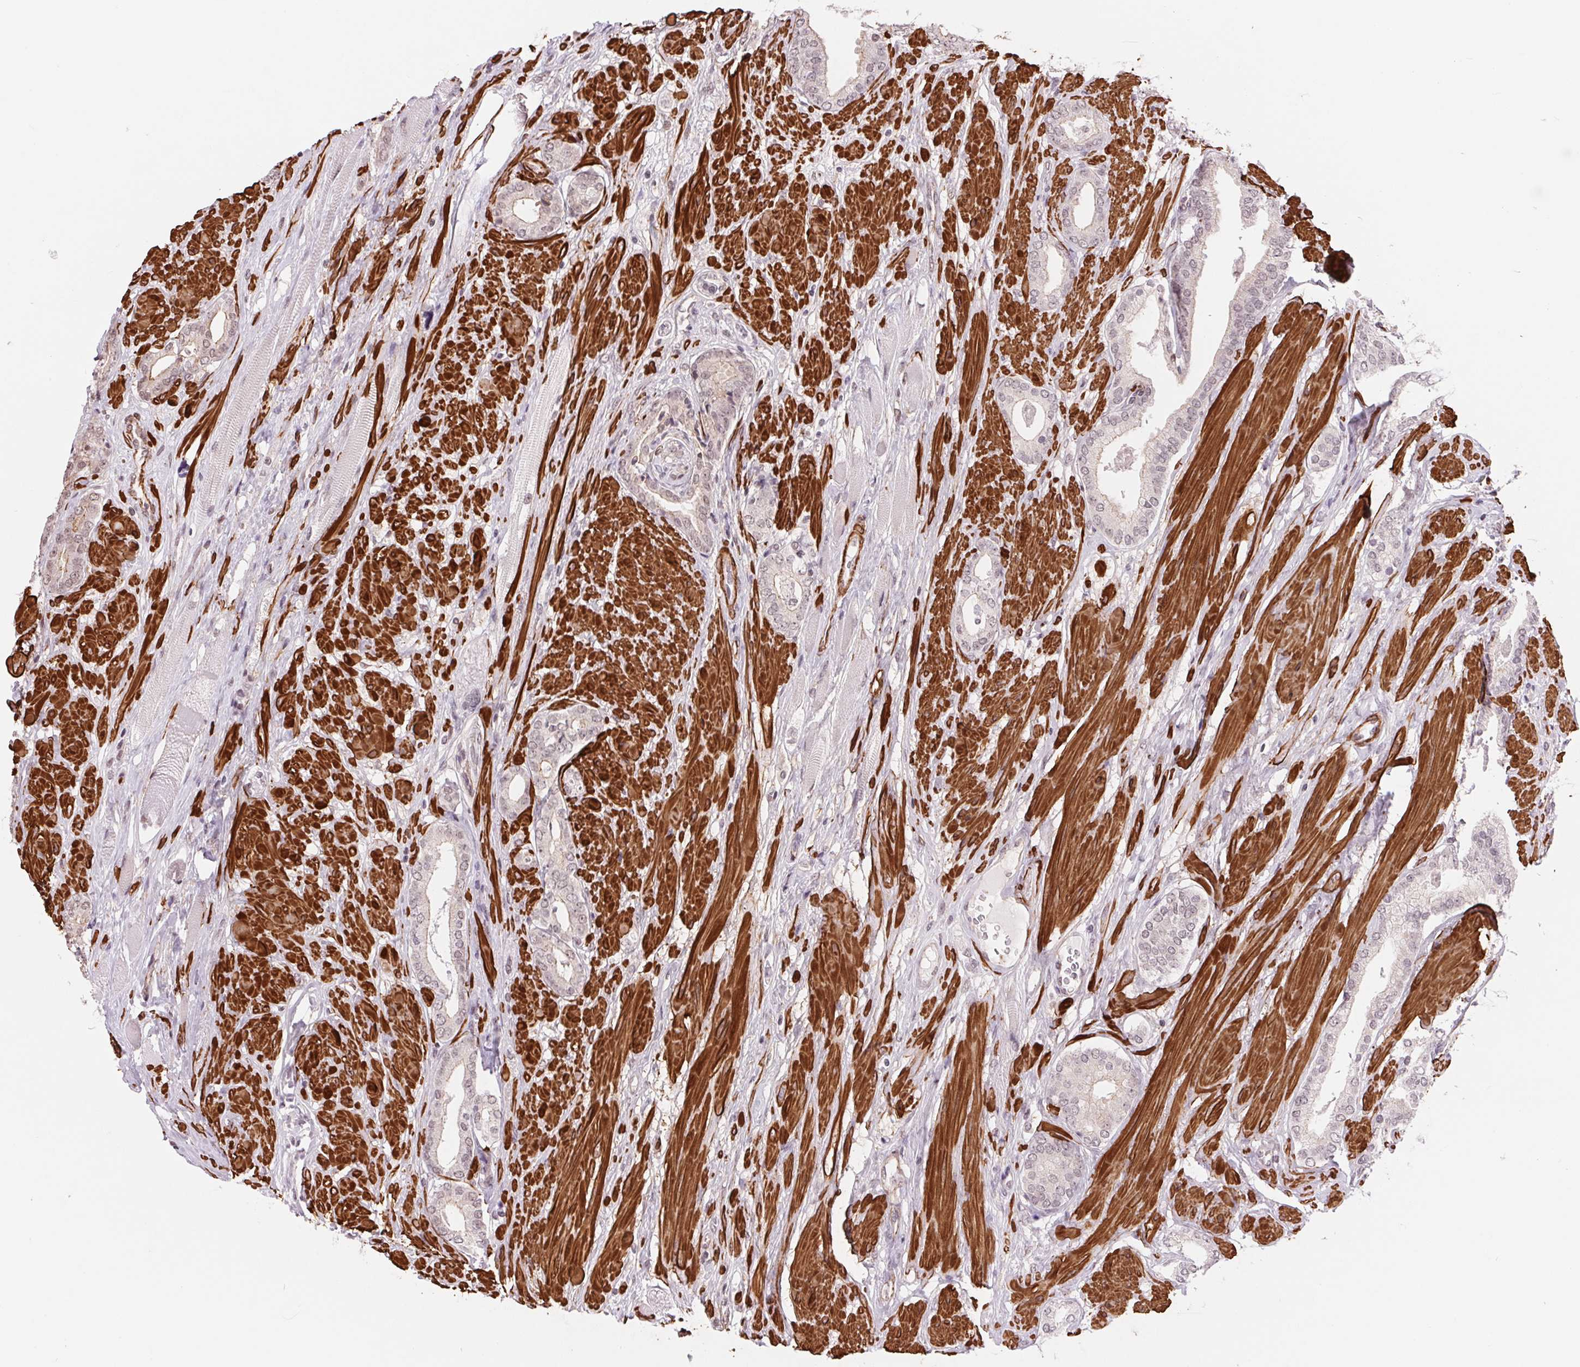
{"staining": {"intensity": "negative", "quantity": "none", "location": "none"}, "tissue": "prostate cancer", "cell_type": "Tumor cells", "image_type": "cancer", "snomed": [{"axis": "morphology", "description": "Adenocarcinoma, High grade"}, {"axis": "topography", "description": "Prostate"}], "caption": "This is a photomicrograph of IHC staining of prostate adenocarcinoma (high-grade), which shows no expression in tumor cells.", "gene": "BCAT1", "patient": {"sex": "male", "age": 56}}